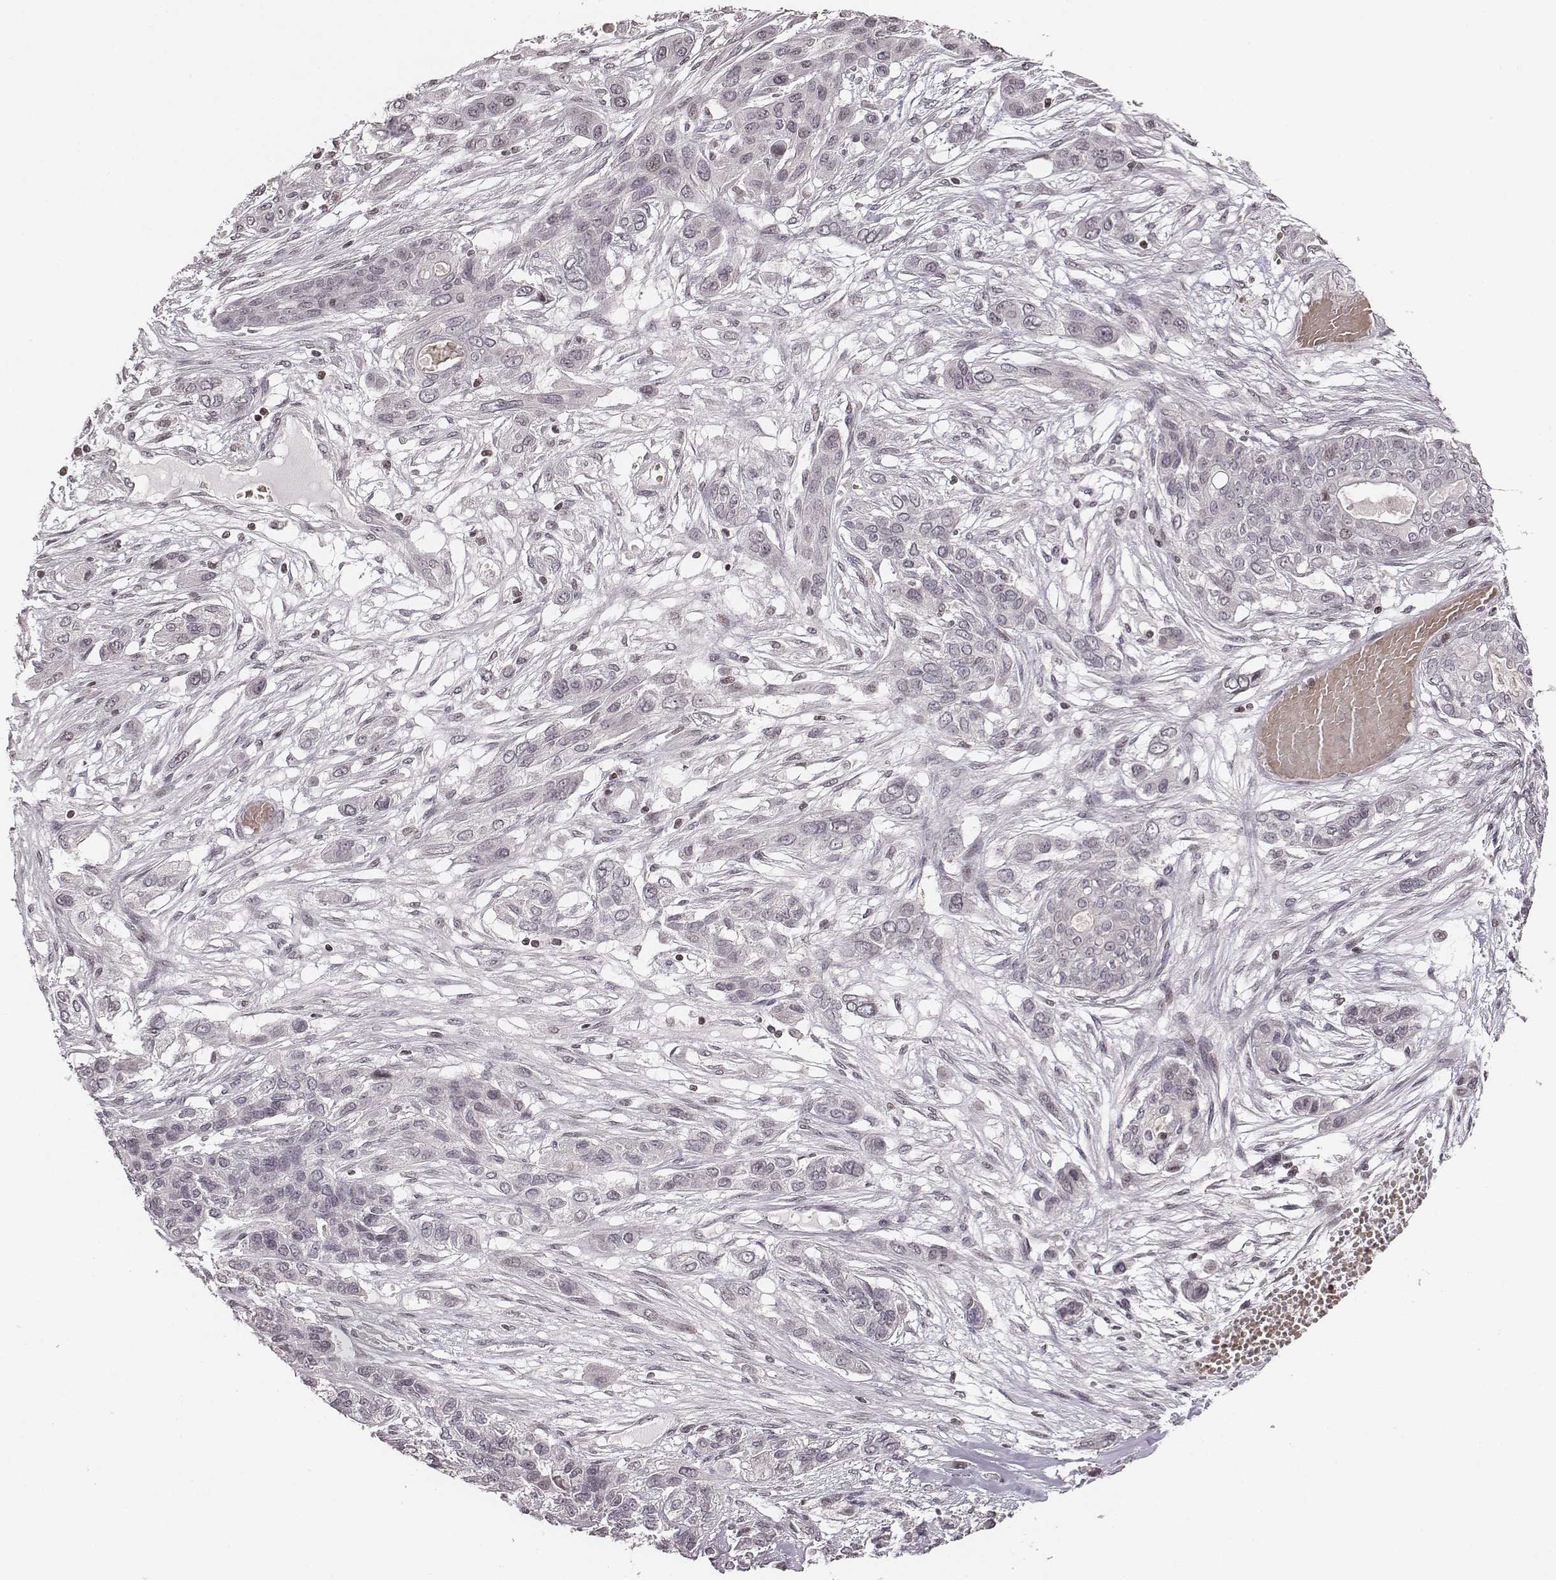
{"staining": {"intensity": "negative", "quantity": "none", "location": "none"}, "tissue": "lung cancer", "cell_type": "Tumor cells", "image_type": "cancer", "snomed": [{"axis": "morphology", "description": "Squamous cell carcinoma, NOS"}, {"axis": "topography", "description": "Lung"}], "caption": "Protein analysis of squamous cell carcinoma (lung) displays no significant positivity in tumor cells. The staining is performed using DAB (3,3'-diaminobenzidine) brown chromogen with nuclei counter-stained in using hematoxylin.", "gene": "GRM4", "patient": {"sex": "female", "age": 70}}